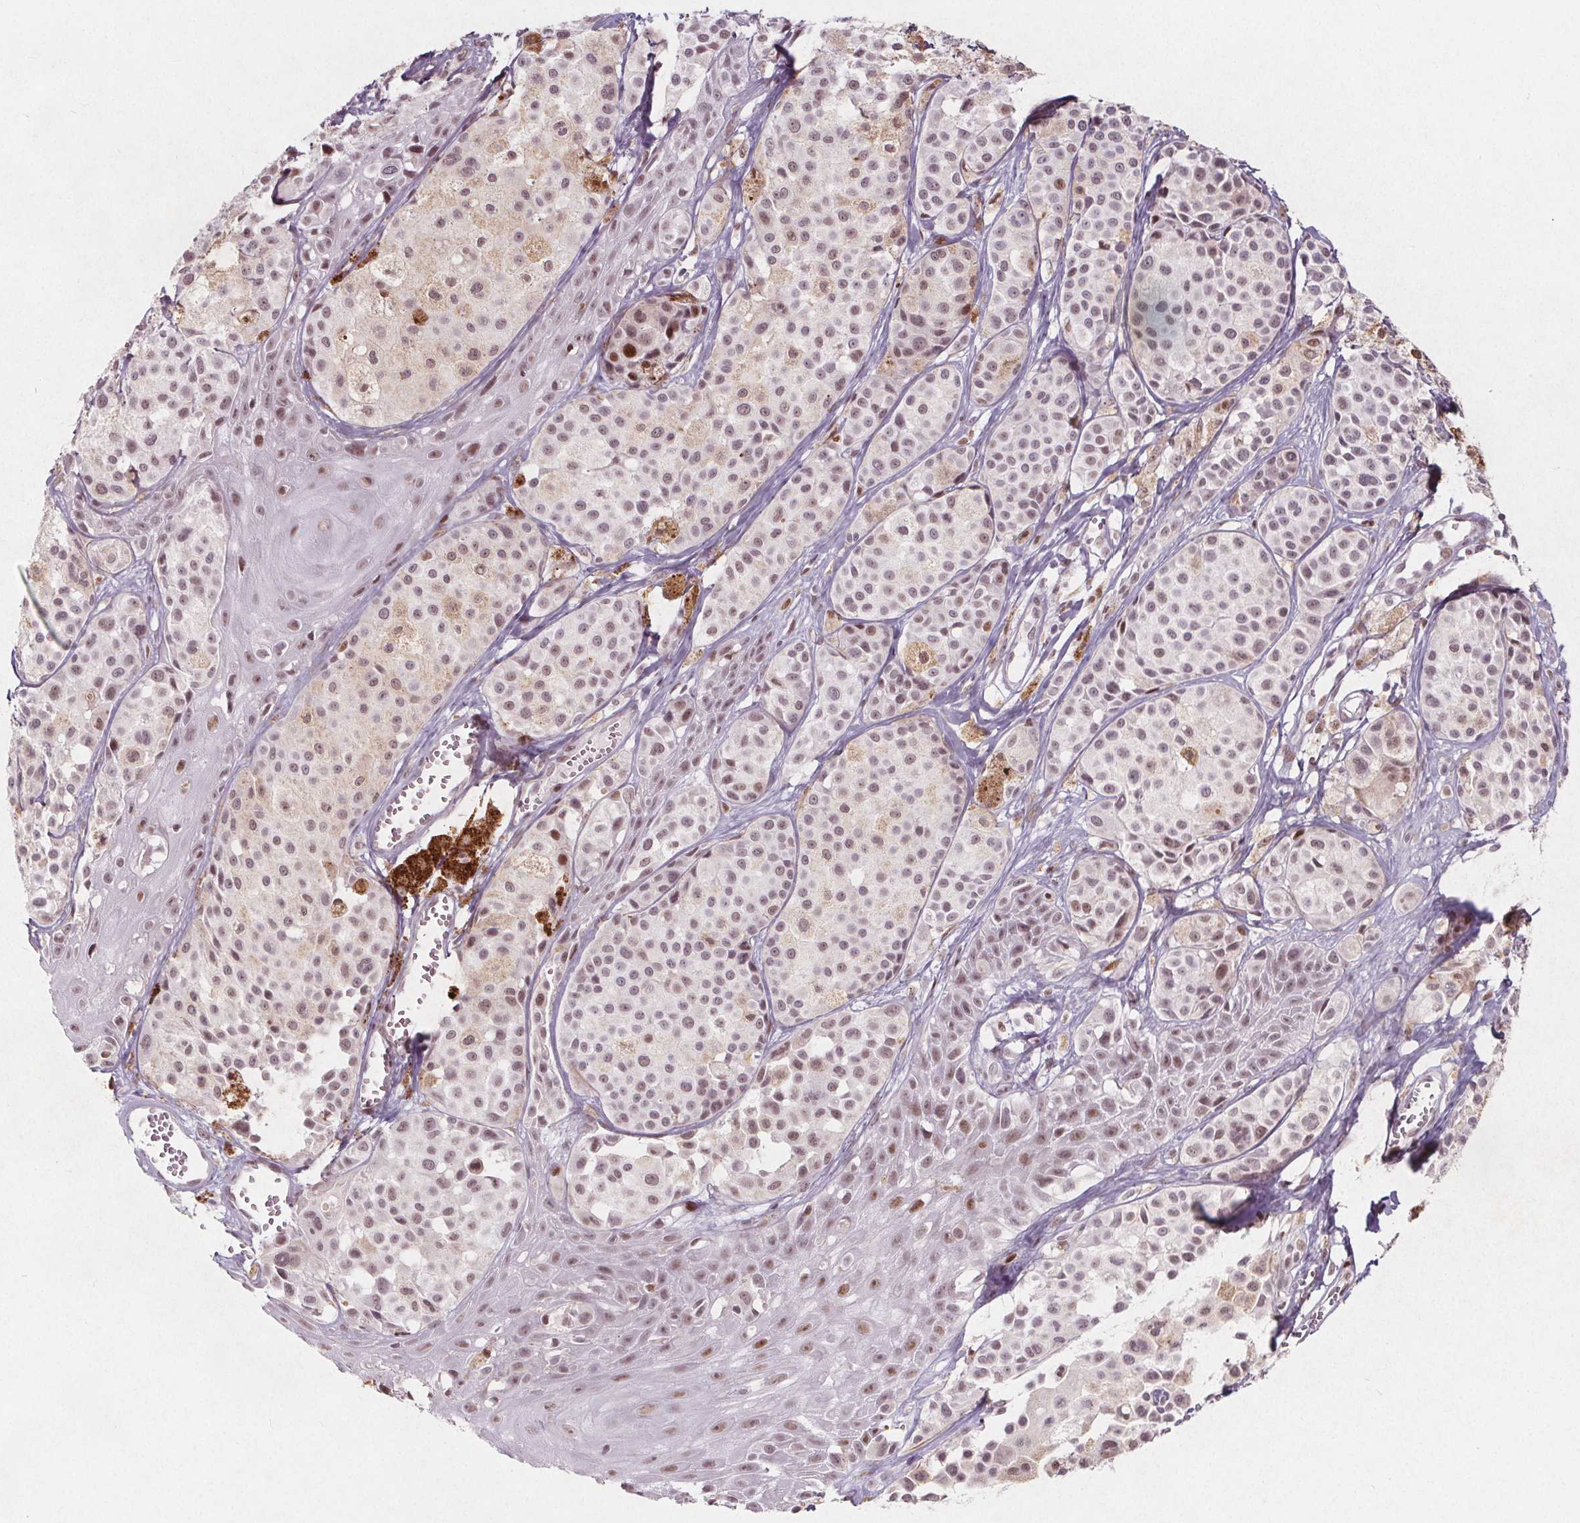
{"staining": {"intensity": "weak", "quantity": "25%-75%", "location": "nuclear"}, "tissue": "melanoma", "cell_type": "Tumor cells", "image_type": "cancer", "snomed": [{"axis": "morphology", "description": "Malignant melanoma, NOS"}, {"axis": "topography", "description": "Skin"}], "caption": "High-power microscopy captured an immunohistochemistry histopathology image of malignant melanoma, revealing weak nuclear expression in about 25%-75% of tumor cells.", "gene": "TAF6L", "patient": {"sex": "male", "age": 77}}